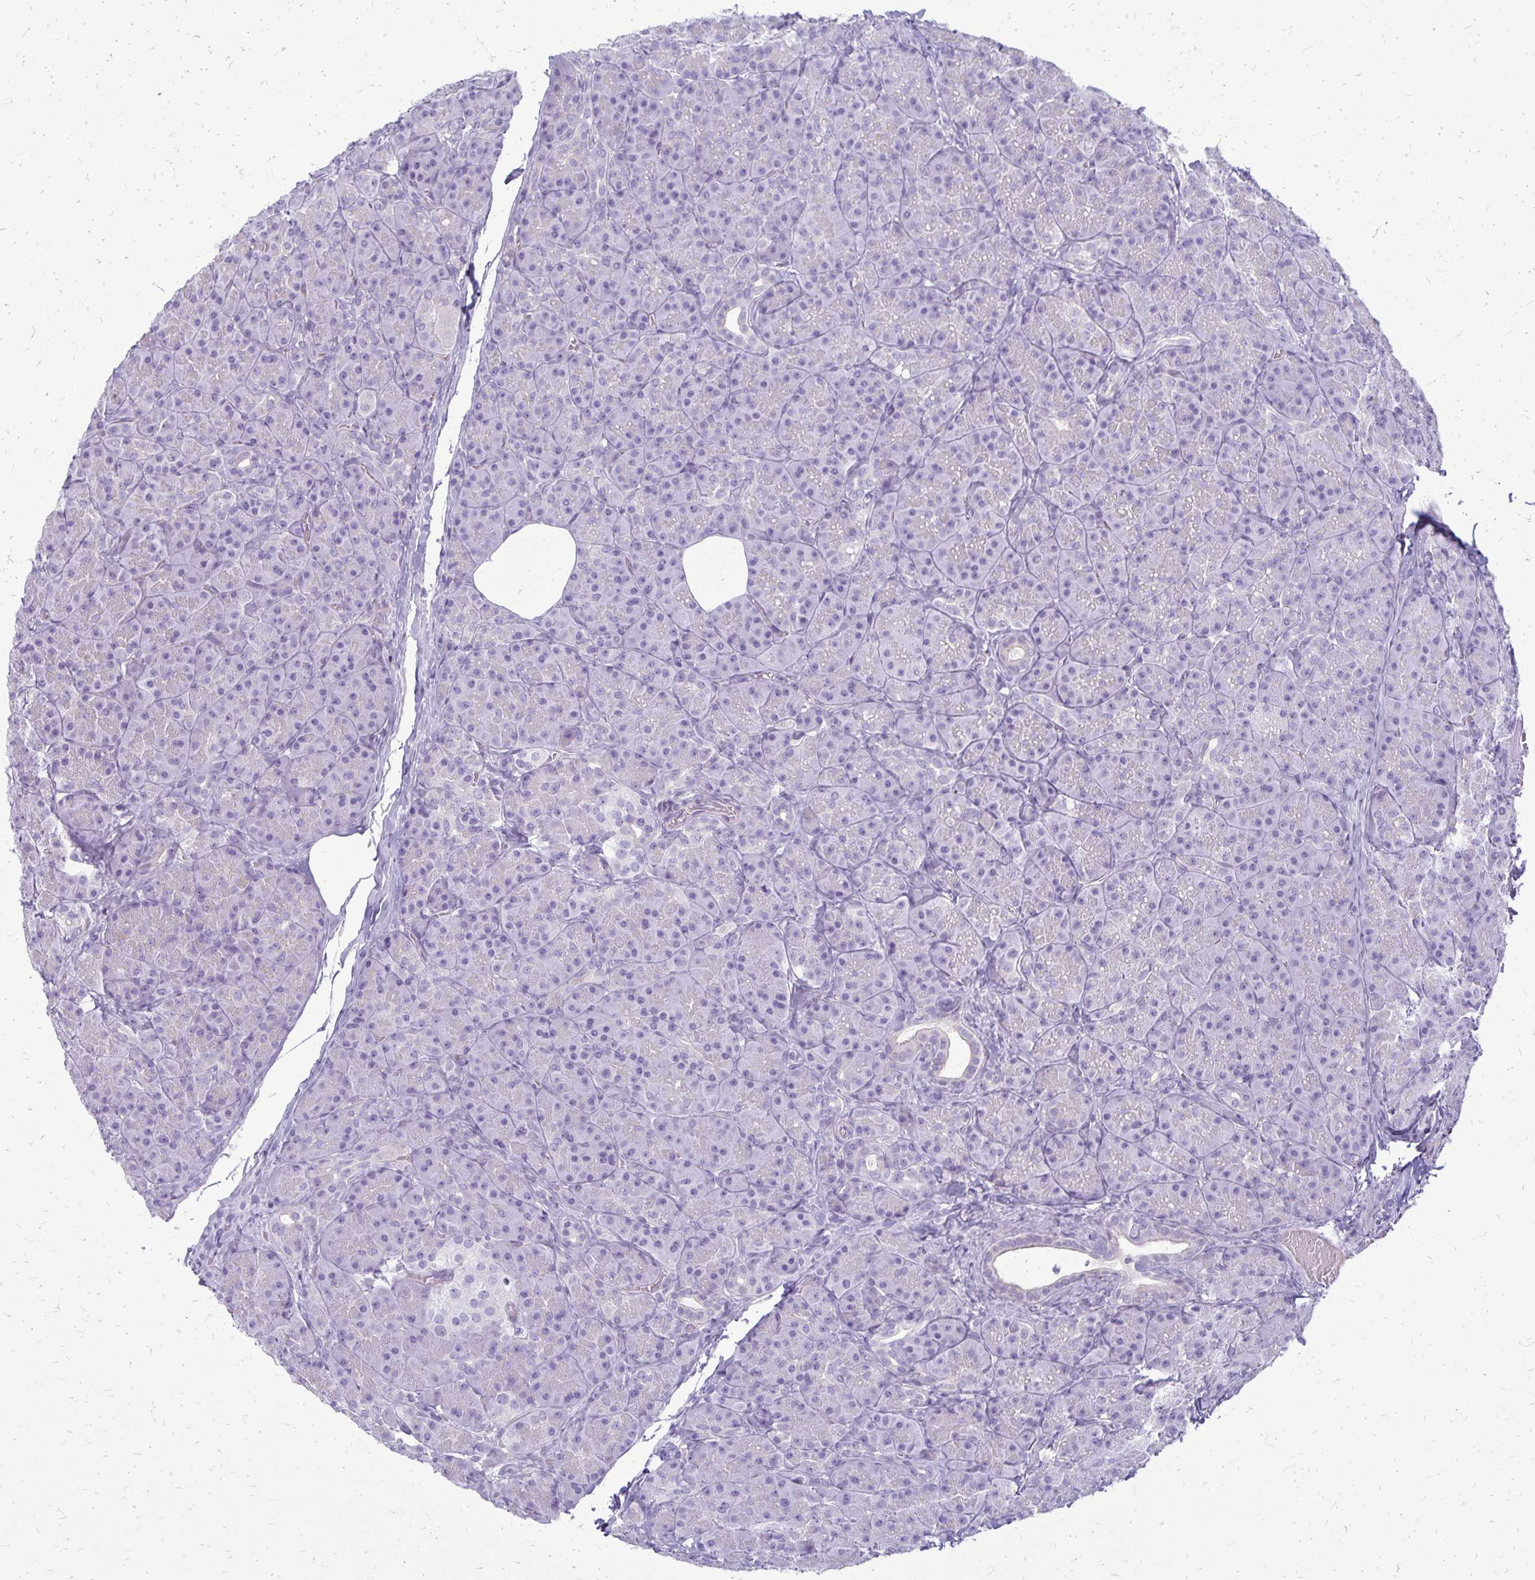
{"staining": {"intensity": "negative", "quantity": "none", "location": "none"}, "tissue": "pancreas", "cell_type": "Exocrine glandular cells", "image_type": "normal", "snomed": [{"axis": "morphology", "description": "Normal tissue, NOS"}, {"axis": "topography", "description": "Pancreas"}], "caption": "Immunohistochemistry of normal human pancreas shows no expression in exocrine glandular cells.", "gene": "GP9", "patient": {"sex": "male", "age": 57}}